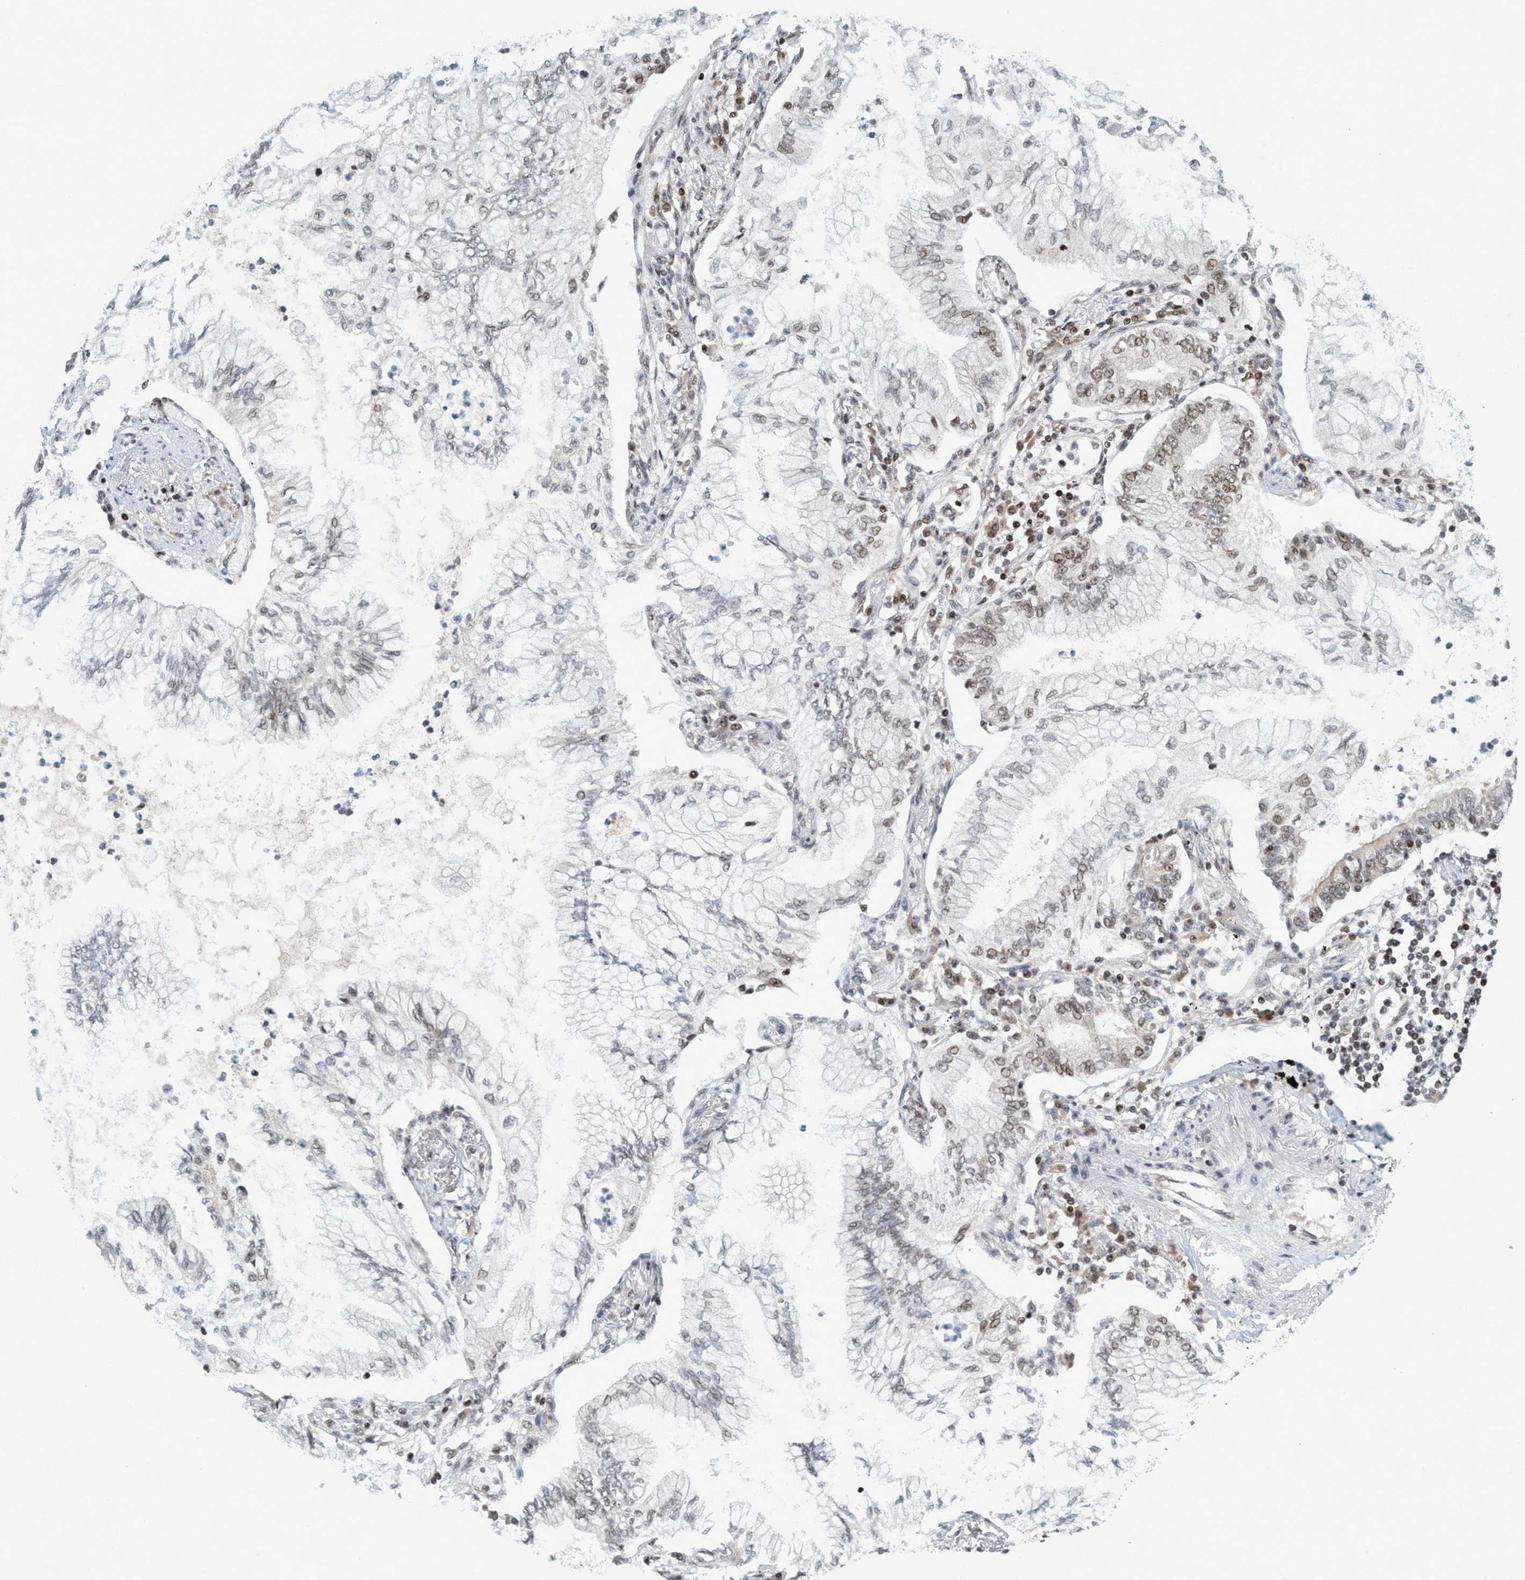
{"staining": {"intensity": "weak", "quantity": "<25%", "location": "nuclear"}, "tissue": "lung cancer", "cell_type": "Tumor cells", "image_type": "cancer", "snomed": [{"axis": "morphology", "description": "Normal tissue, NOS"}, {"axis": "morphology", "description": "Adenocarcinoma, NOS"}, {"axis": "topography", "description": "Bronchus"}, {"axis": "topography", "description": "Lung"}], "caption": "Immunohistochemistry micrograph of neoplastic tissue: human adenocarcinoma (lung) stained with DAB (3,3'-diaminobenzidine) displays no significant protein positivity in tumor cells. (Brightfield microscopy of DAB immunohistochemistry (IHC) at high magnification).", "gene": "SMCR8", "patient": {"sex": "female", "age": 70}}